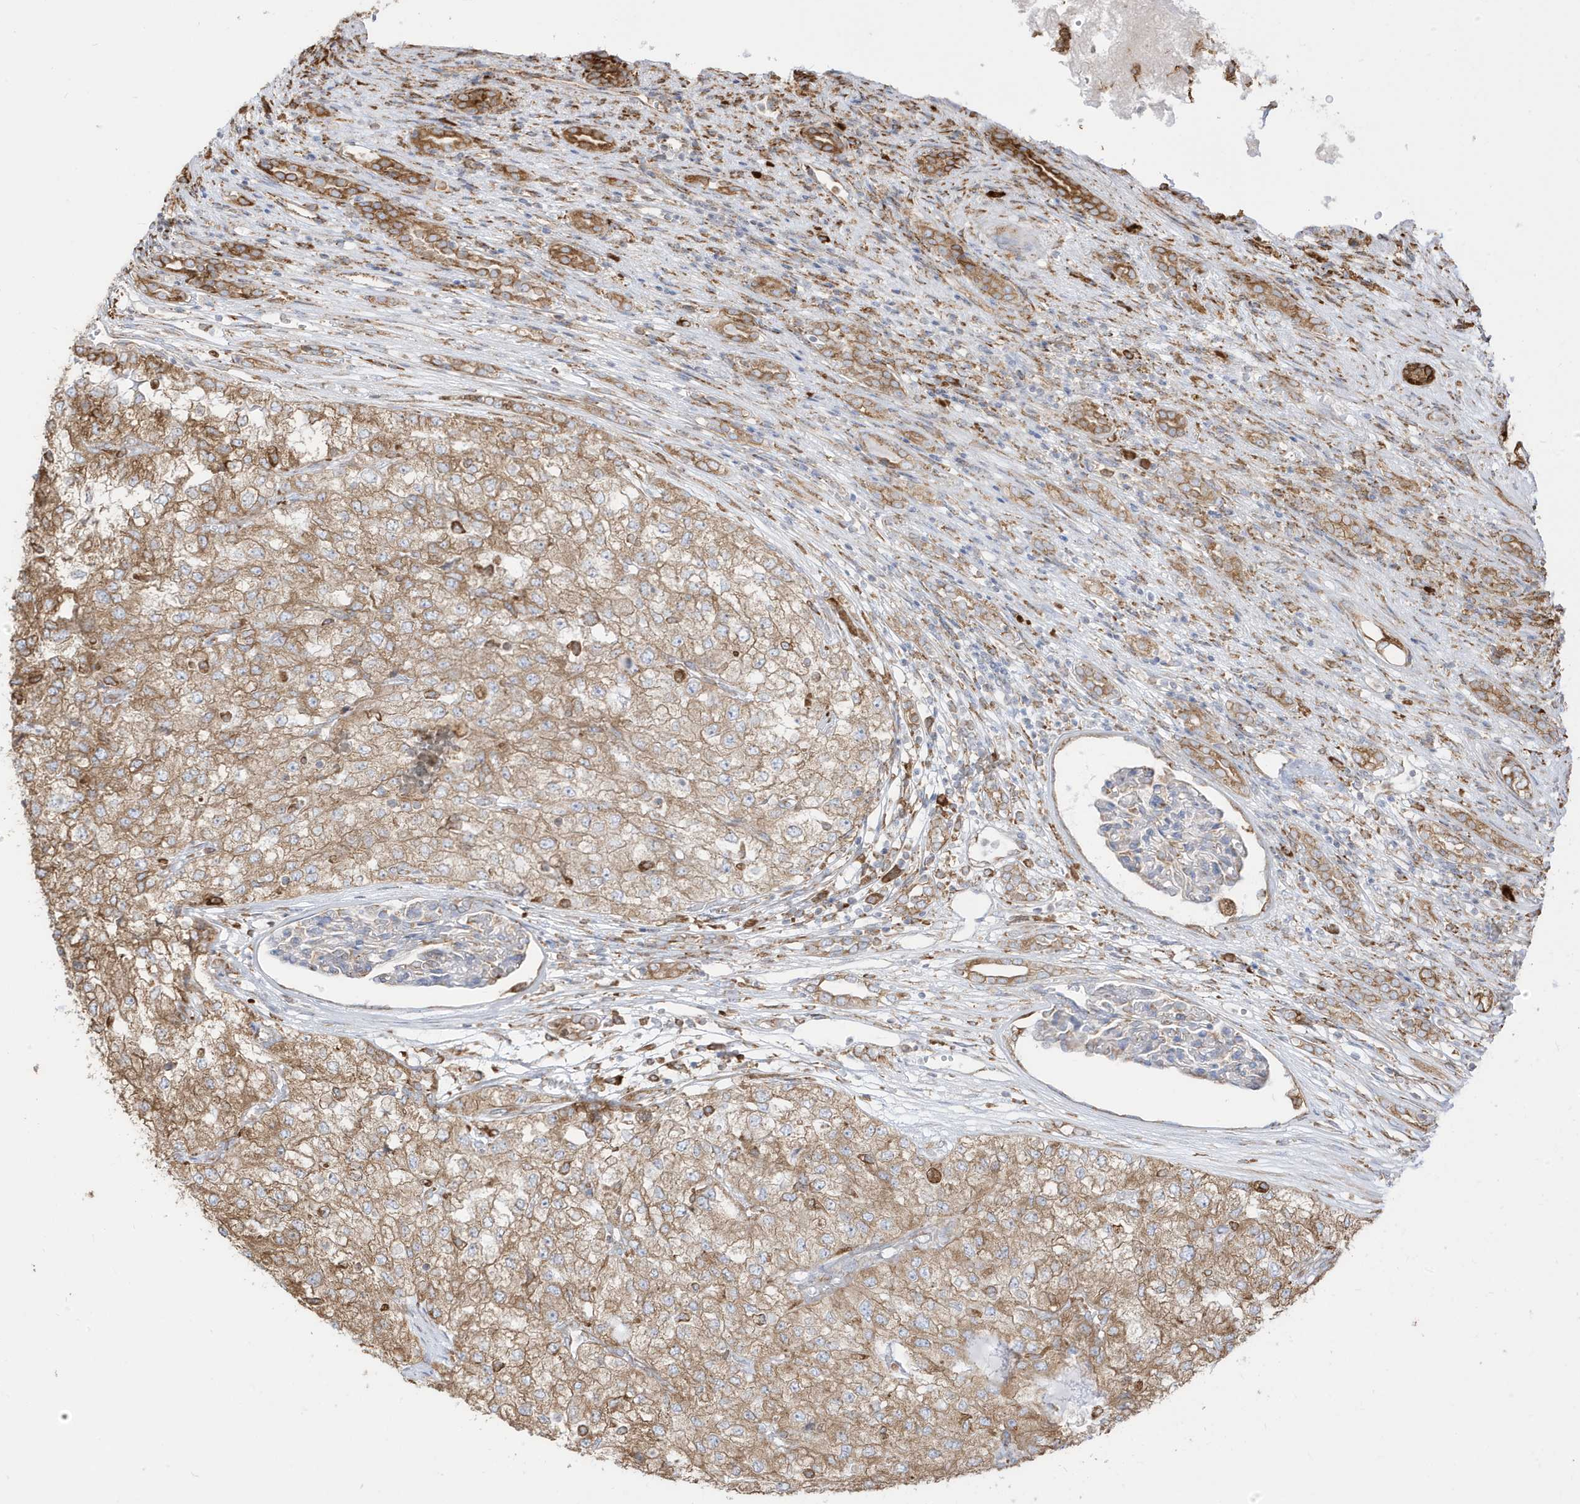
{"staining": {"intensity": "moderate", "quantity": ">75%", "location": "cytoplasmic/membranous"}, "tissue": "renal cancer", "cell_type": "Tumor cells", "image_type": "cancer", "snomed": [{"axis": "morphology", "description": "Adenocarcinoma, NOS"}, {"axis": "topography", "description": "Kidney"}], "caption": "Tumor cells demonstrate medium levels of moderate cytoplasmic/membranous positivity in about >75% of cells in adenocarcinoma (renal). Using DAB (3,3'-diaminobenzidine) (brown) and hematoxylin (blue) stains, captured at high magnification using brightfield microscopy.", "gene": "PDIA6", "patient": {"sex": "female", "age": 54}}